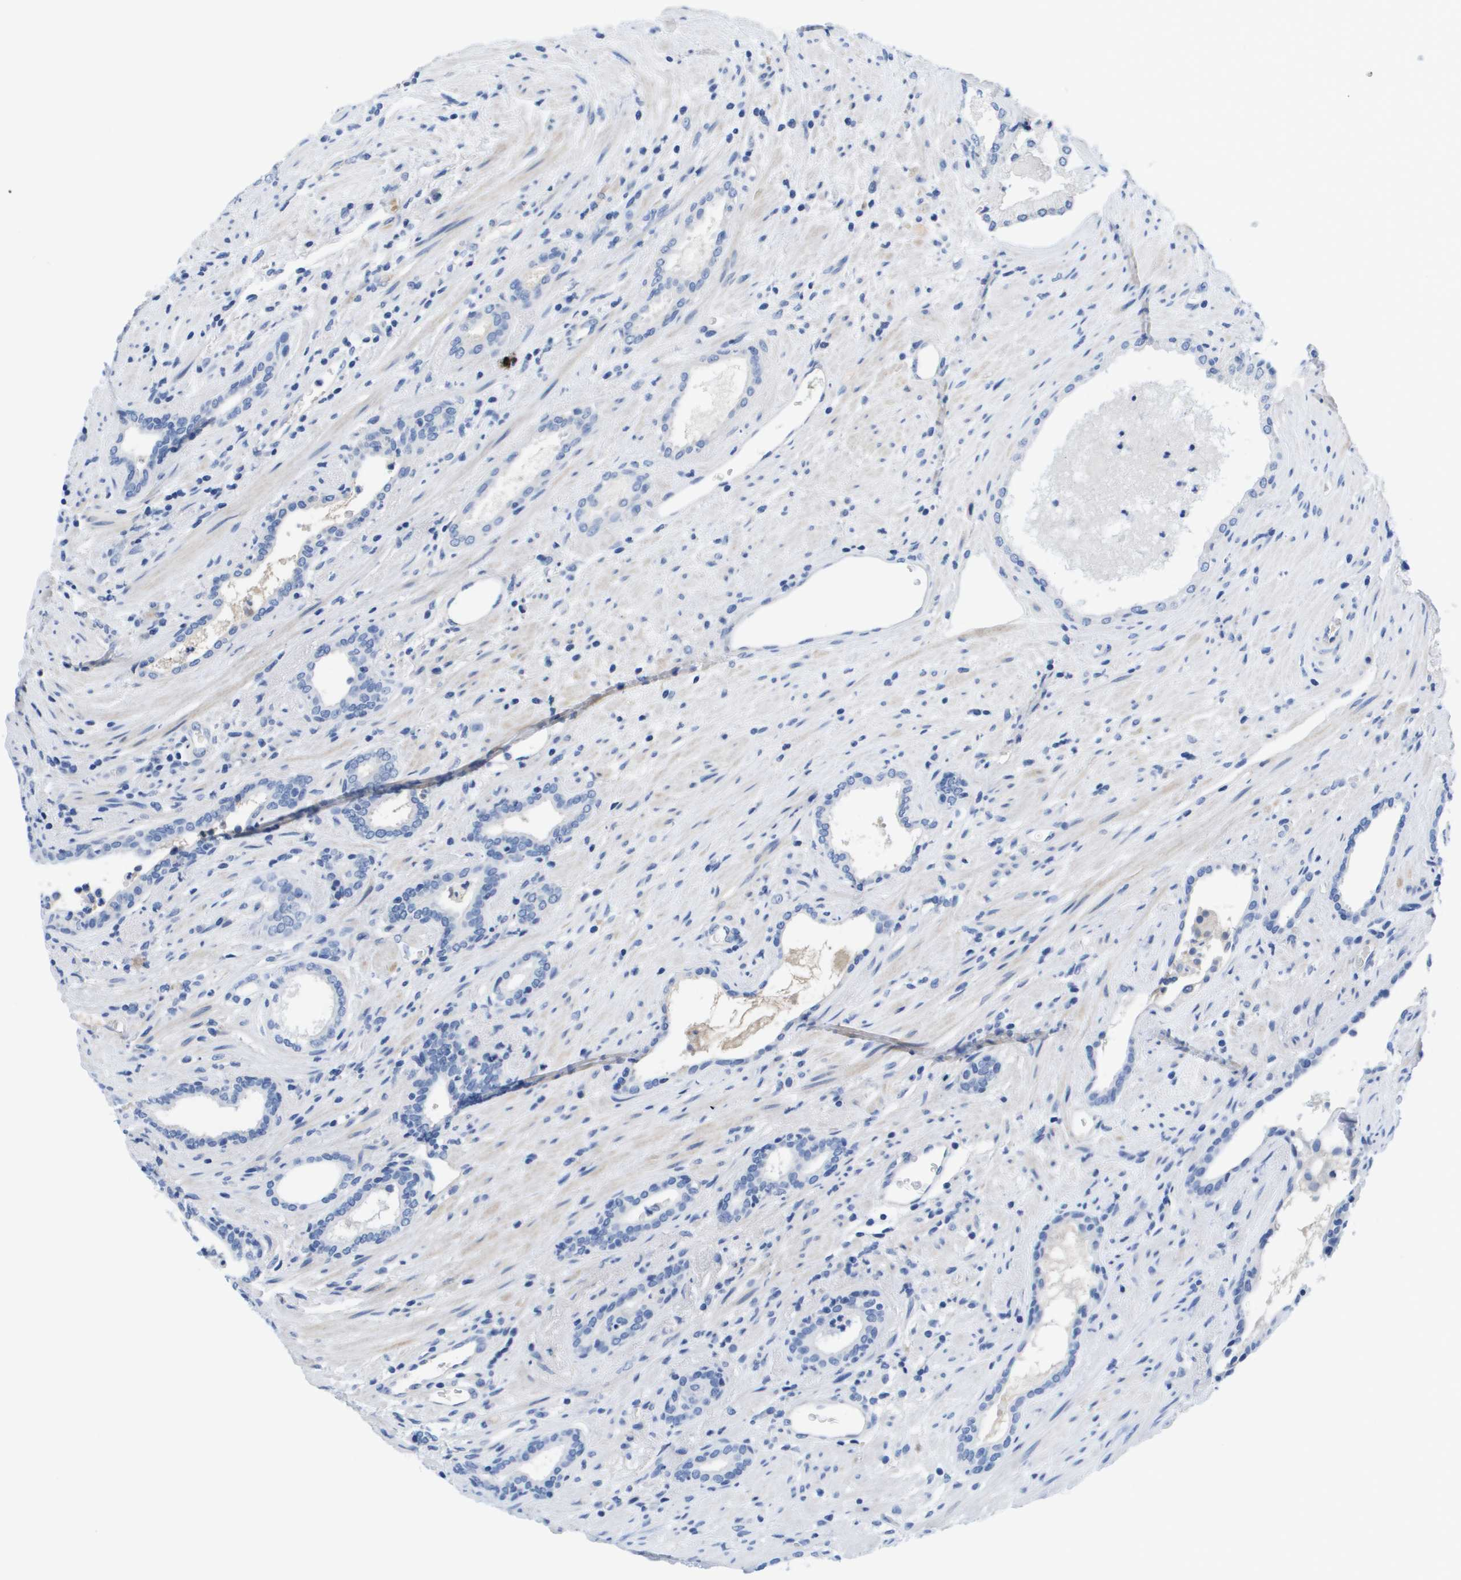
{"staining": {"intensity": "negative", "quantity": "none", "location": "none"}, "tissue": "prostate cancer", "cell_type": "Tumor cells", "image_type": "cancer", "snomed": [{"axis": "morphology", "description": "Adenocarcinoma, High grade"}, {"axis": "topography", "description": "Prostate"}], "caption": "Tumor cells are negative for brown protein staining in prostate high-grade adenocarcinoma. (DAB (3,3'-diaminobenzidine) immunohistochemistry (IHC) visualized using brightfield microscopy, high magnification).", "gene": "APOA1", "patient": {"sex": "male", "age": 71}}